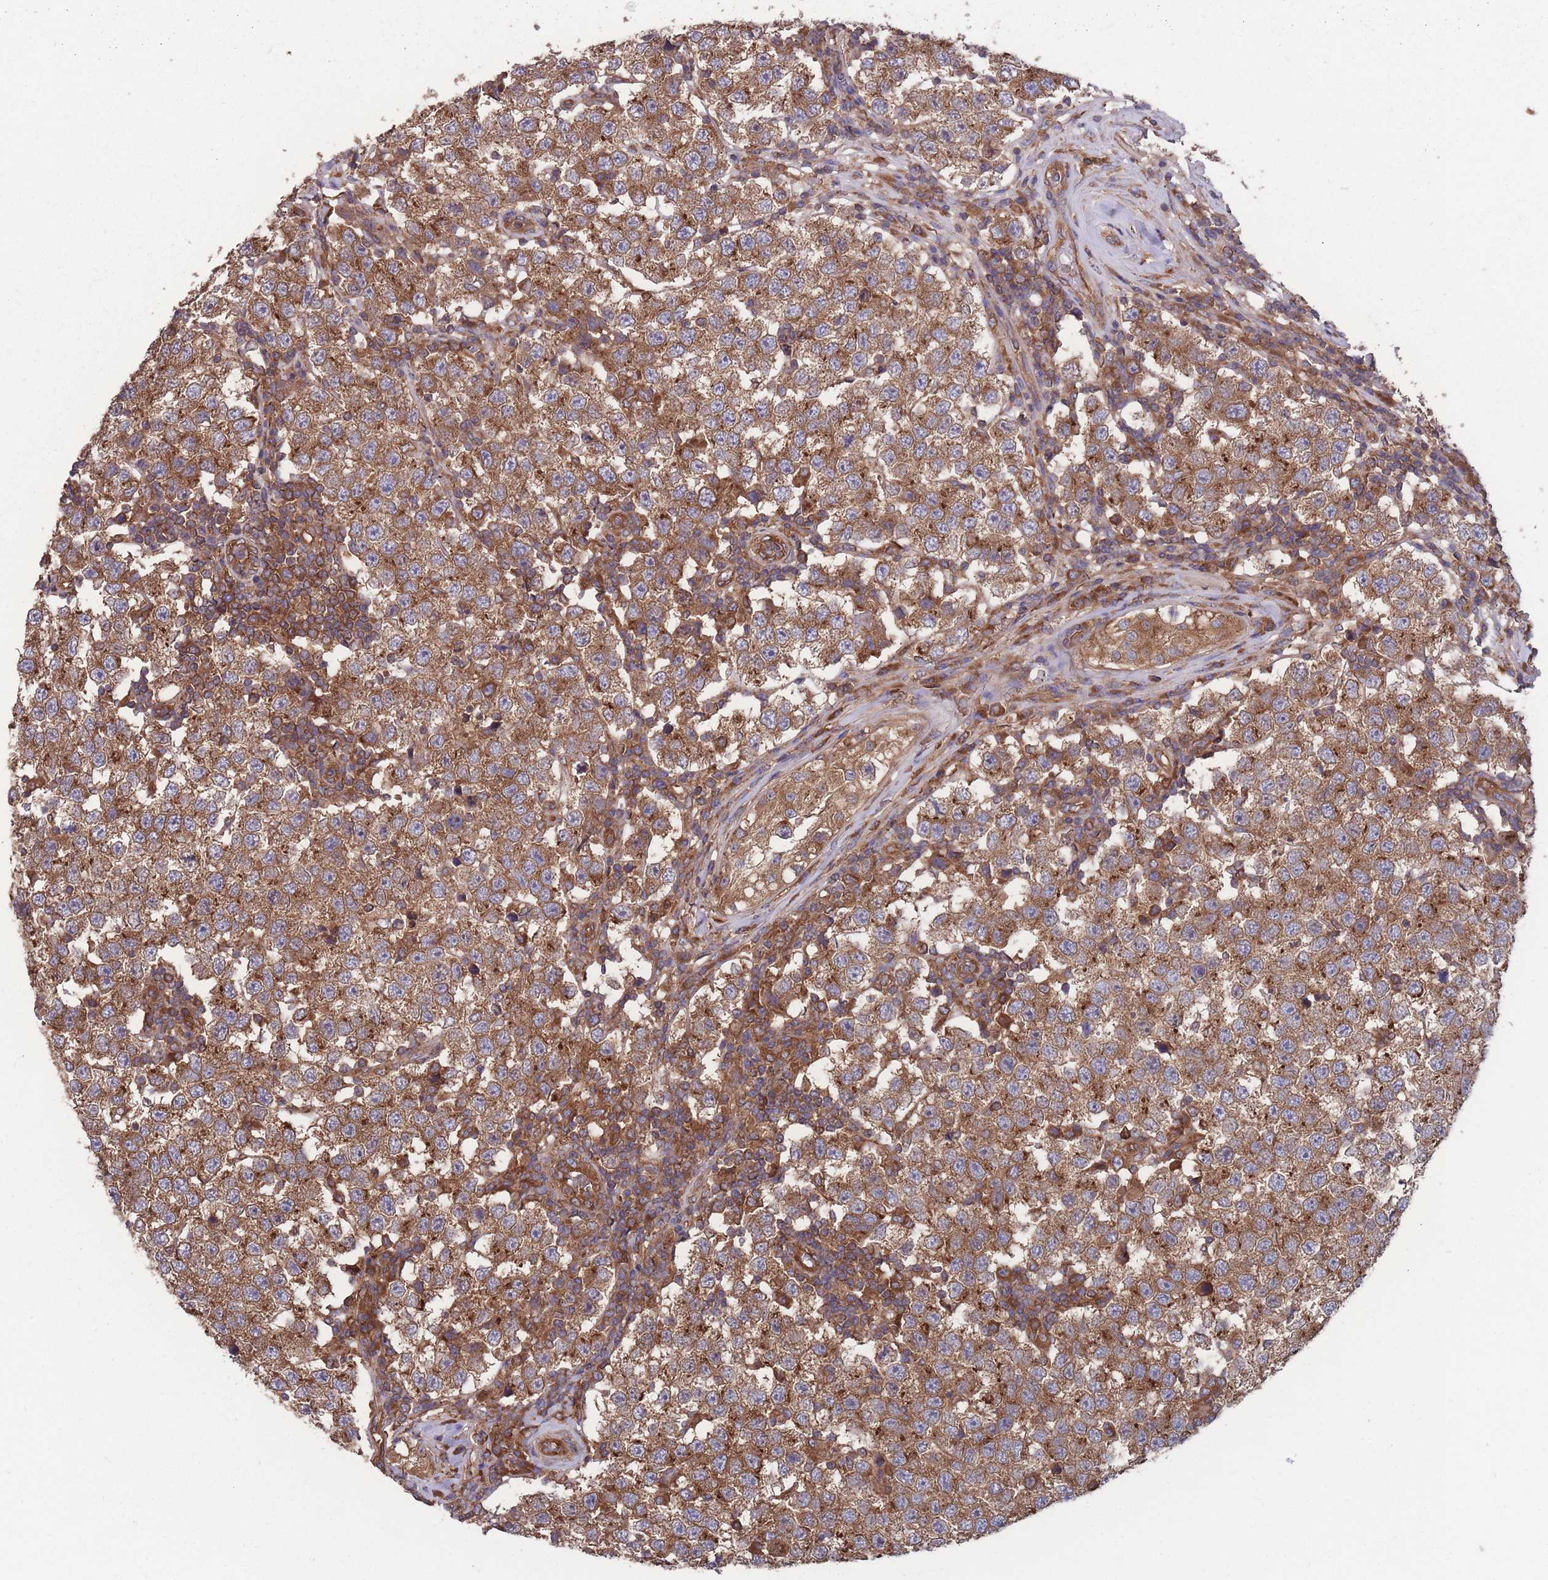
{"staining": {"intensity": "strong", "quantity": ">75%", "location": "cytoplasmic/membranous"}, "tissue": "testis cancer", "cell_type": "Tumor cells", "image_type": "cancer", "snomed": [{"axis": "morphology", "description": "Seminoma, NOS"}, {"axis": "topography", "description": "Testis"}], "caption": "Testis cancer tissue displays strong cytoplasmic/membranous positivity in about >75% of tumor cells, visualized by immunohistochemistry. The staining is performed using DAB brown chromogen to label protein expression. The nuclei are counter-stained blue using hematoxylin.", "gene": "ZPR1", "patient": {"sex": "male", "age": 34}}